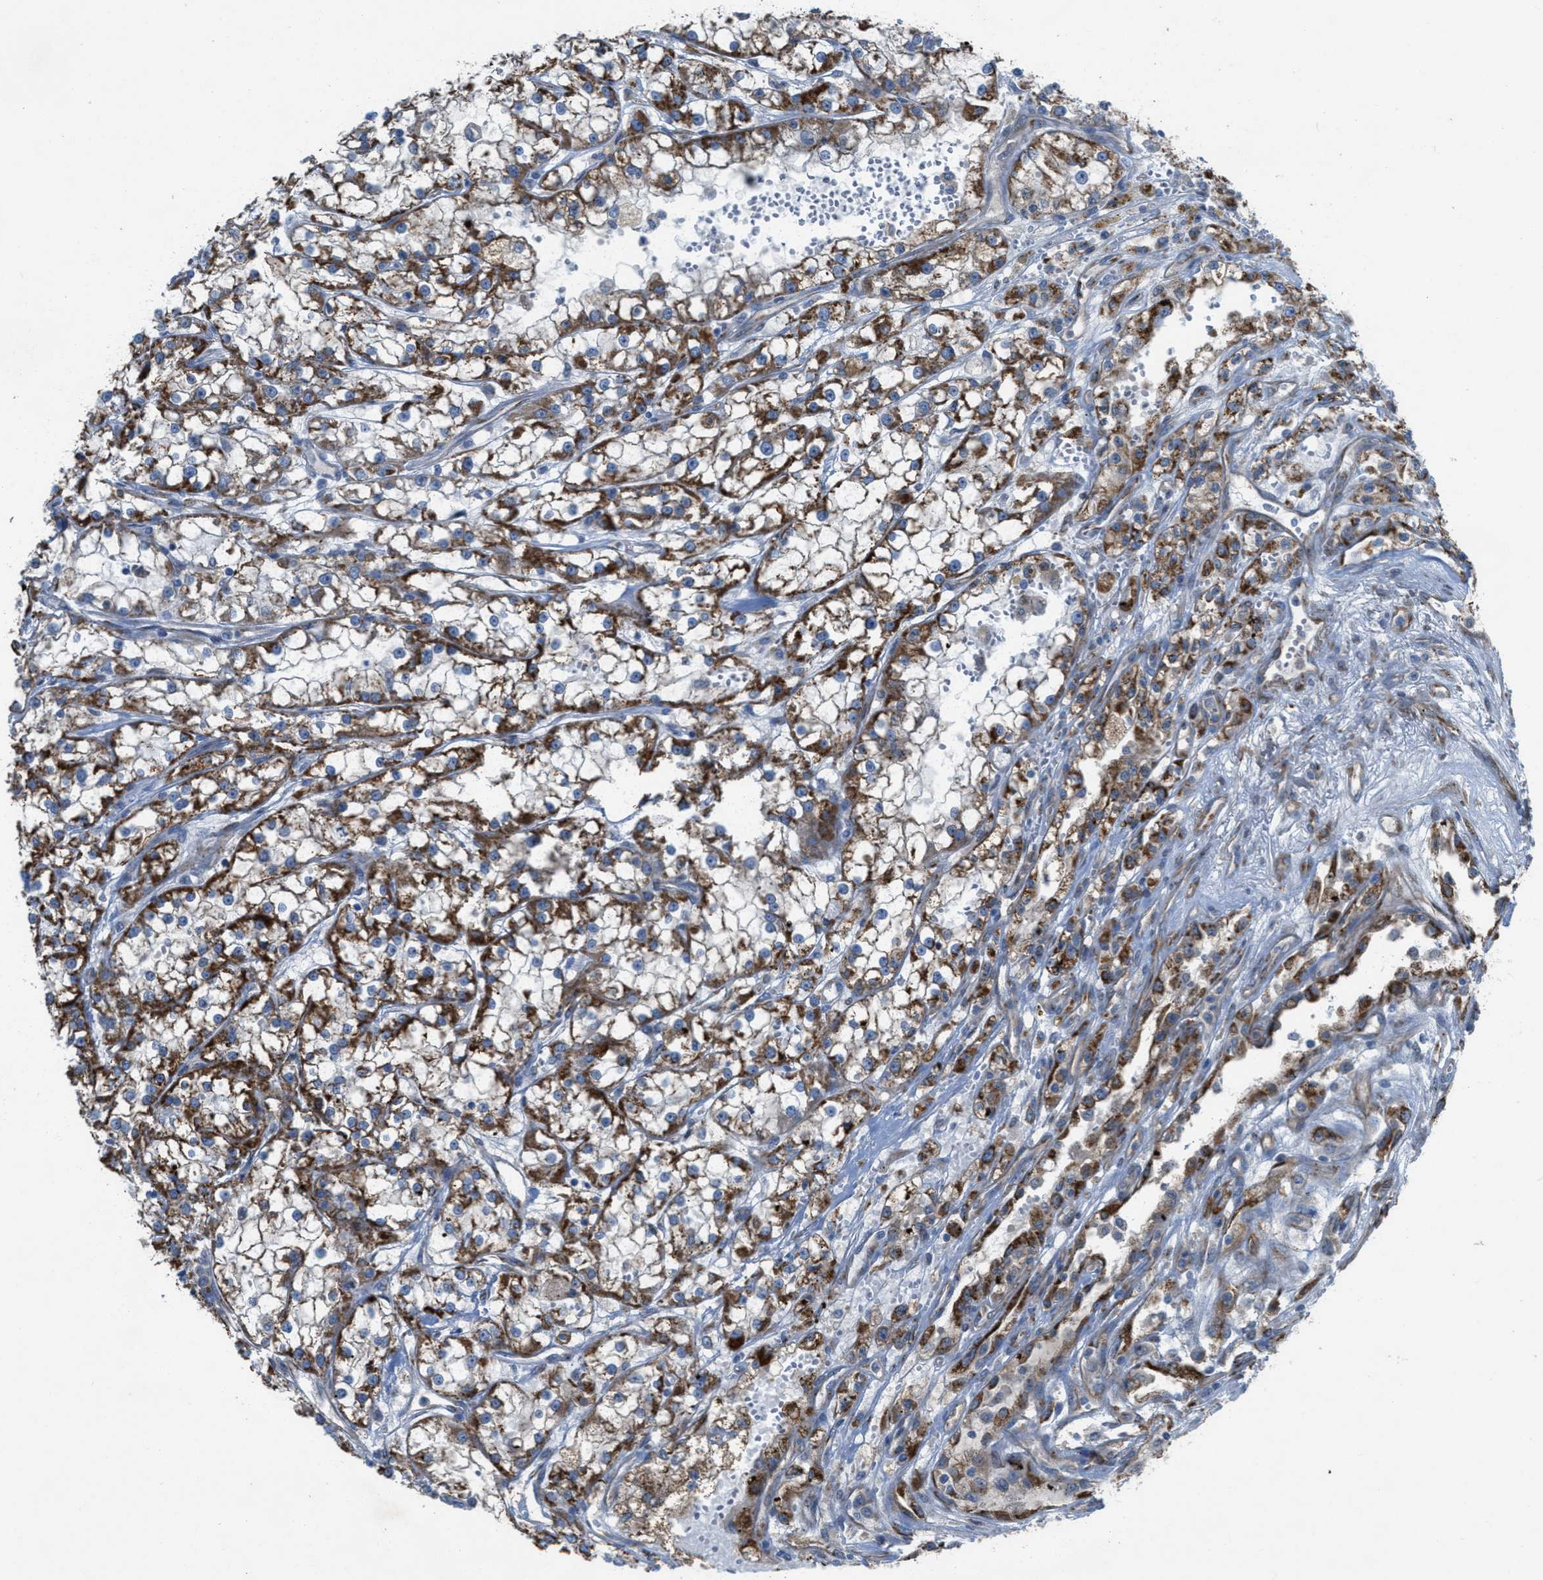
{"staining": {"intensity": "moderate", "quantity": ">75%", "location": "cytoplasmic/membranous"}, "tissue": "renal cancer", "cell_type": "Tumor cells", "image_type": "cancer", "snomed": [{"axis": "morphology", "description": "Adenocarcinoma, NOS"}, {"axis": "topography", "description": "Kidney"}], "caption": "Immunohistochemistry (IHC) (DAB) staining of human renal adenocarcinoma demonstrates moderate cytoplasmic/membranous protein expression in about >75% of tumor cells.", "gene": "SLC6A9", "patient": {"sex": "female", "age": 52}}